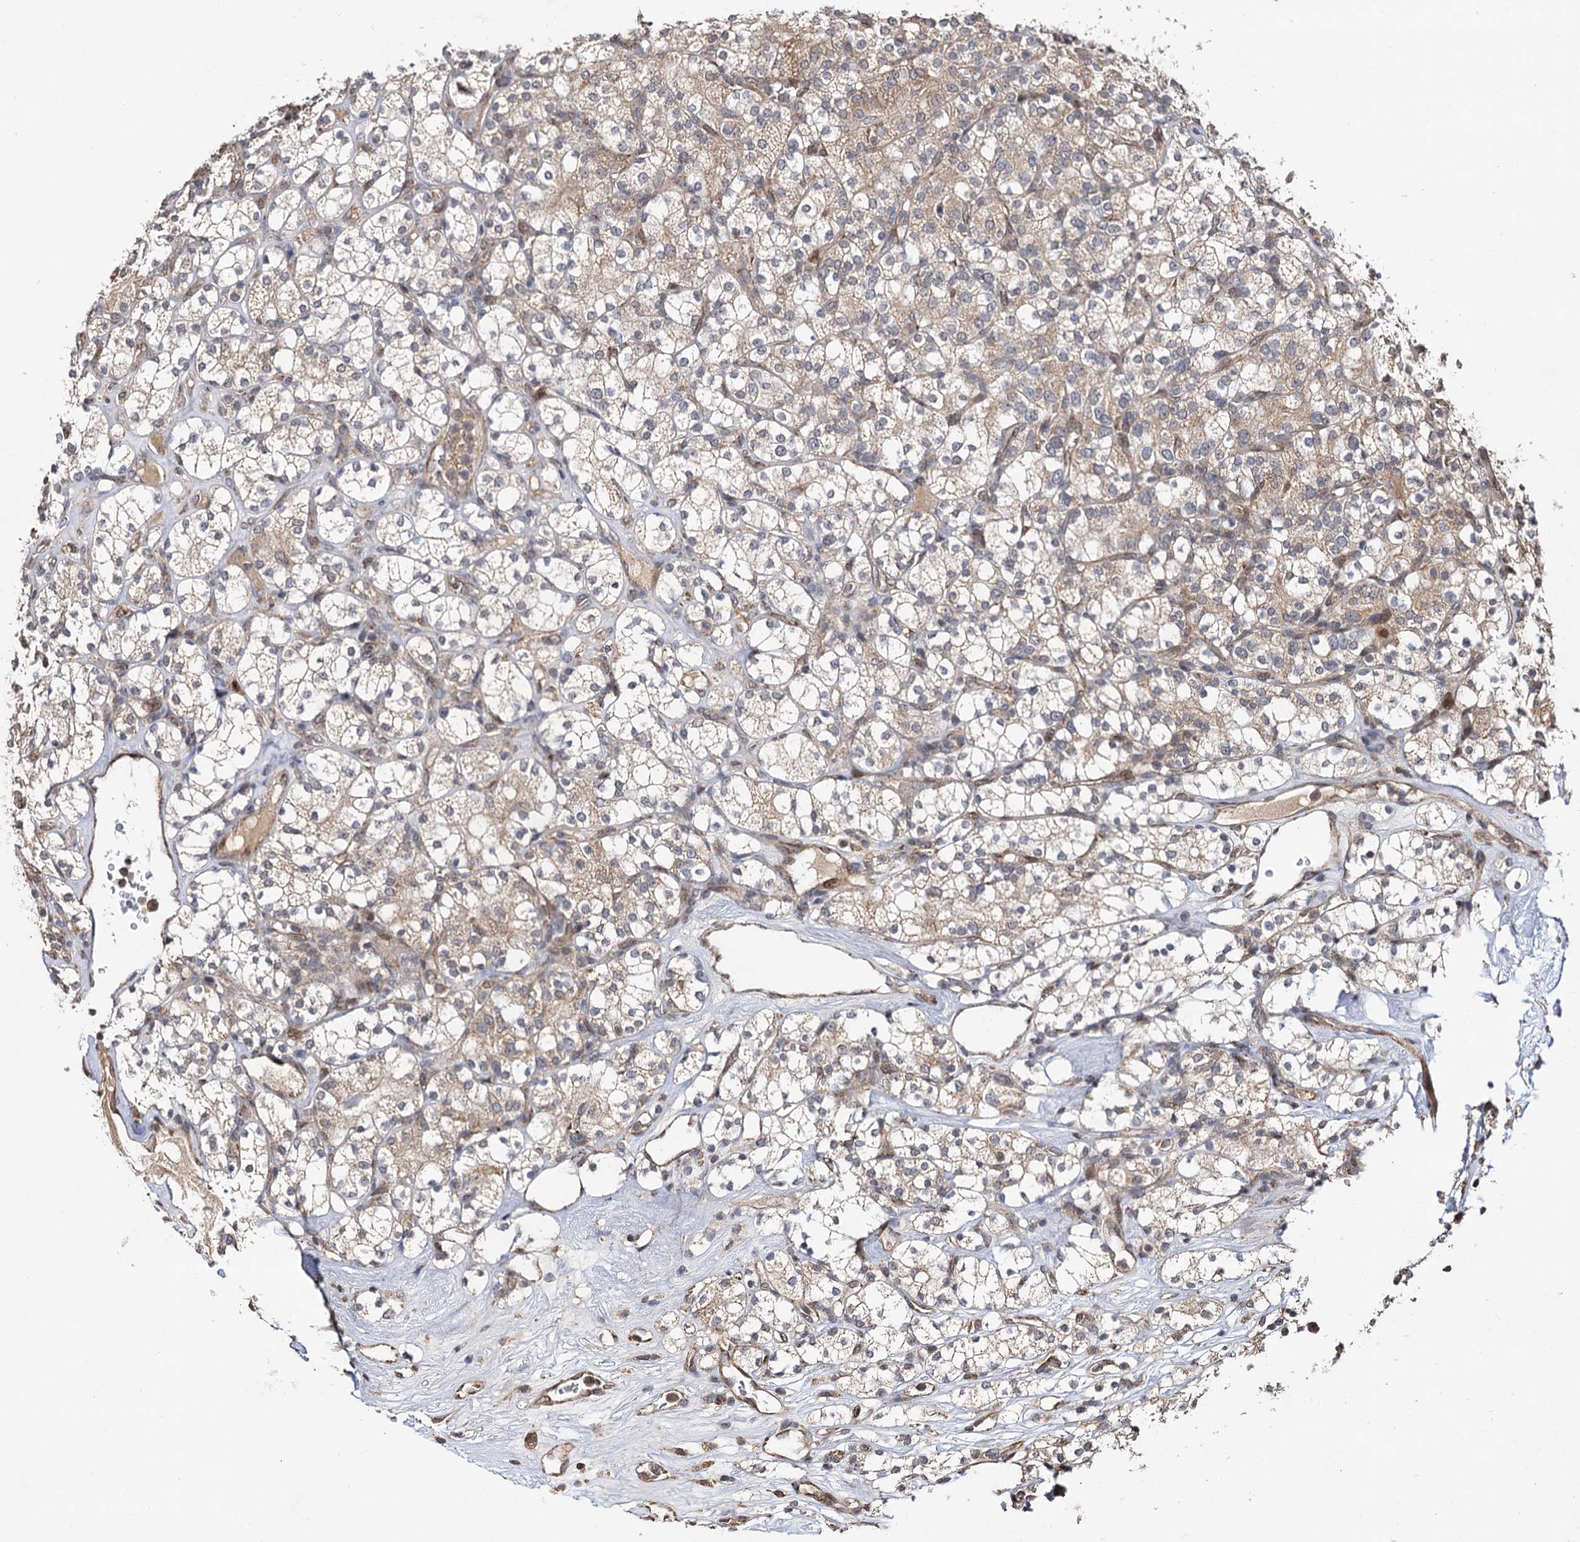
{"staining": {"intensity": "weak", "quantity": ">75%", "location": "cytoplasmic/membranous"}, "tissue": "renal cancer", "cell_type": "Tumor cells", "image_type": "cancer", "snomed": [{"axis": "morphology", "description": "Adenocarcinoma, NOS"}, {"axis": "topography", "description": "Kidney"}], "caption": "IHC staining of renal cancer, which demonstrates low levels of weak cytoplasmic/membranous staining in approximately >75% of tumor cells indicating weak cytoplasmic/membranous protein positivity. The staining was performed using DAB (3,3'-diaminobenzidine) (brown) for protein detection and nuclei were counterstained in hematoxylin (blue).", "gene": "CEP76", "patient": {"sex": "male", "age": 77}}